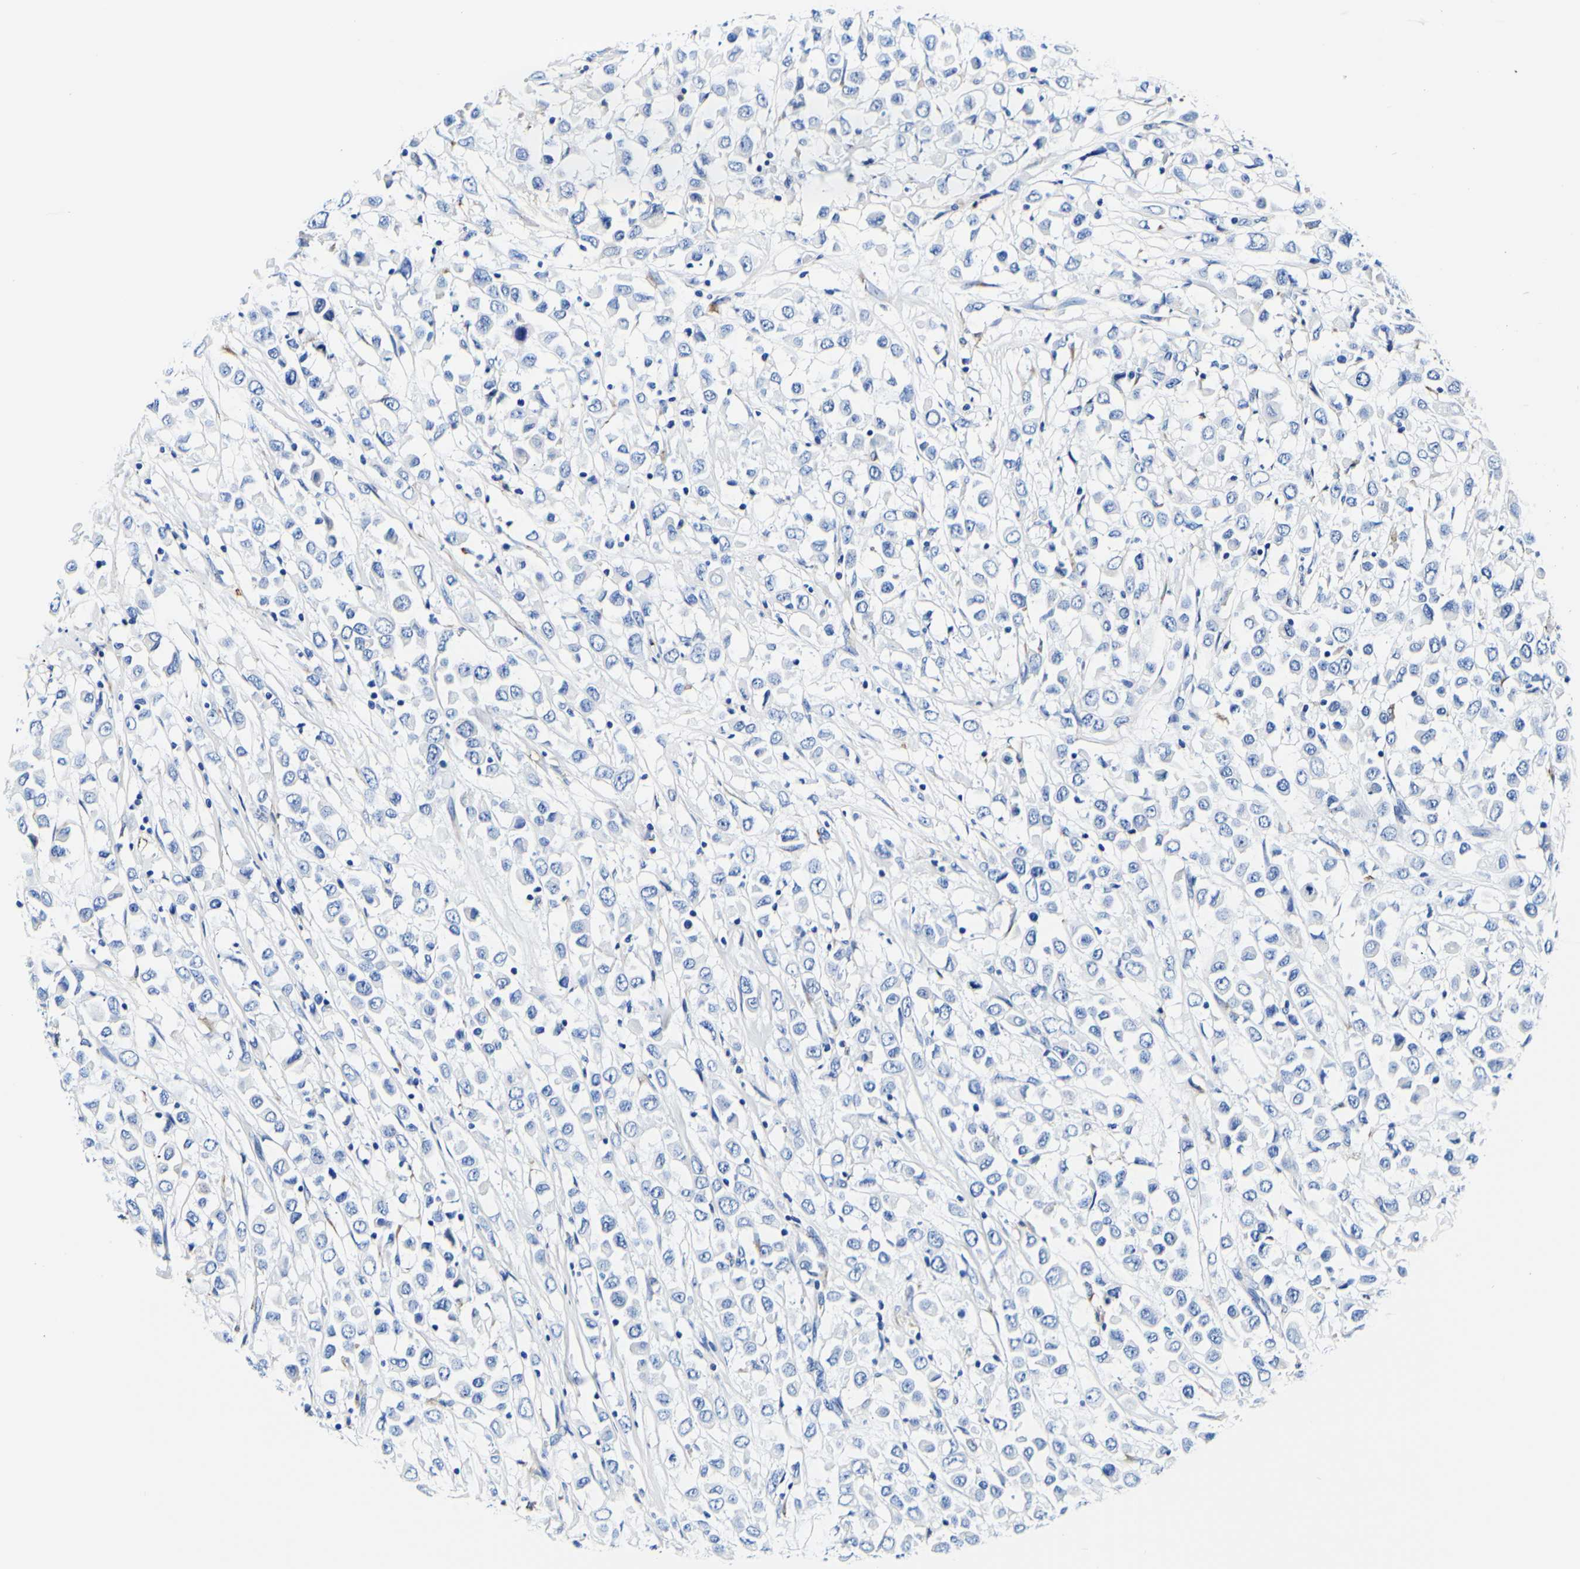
{"staining": {"intensity": "negative", "quantity": "none", "location": "none"}, "tissue": "breast cancer", "cell_type": "Tumor cells", "image_type": "cancer", "snomed": [{"axis": "morphology", "description": "Duct carcinoma"}, {"axis": "topography", "description": "Breast"}], "caption": "A histopathology image of human infiltrating ductal carcinoma (breast) is negative for staining in tumor cells. (Immunohistochemistry (ihc), brightfield microscopy, high magnification).", "gene": "P4HB", "patient": {"sex": "female", "age": 61}}